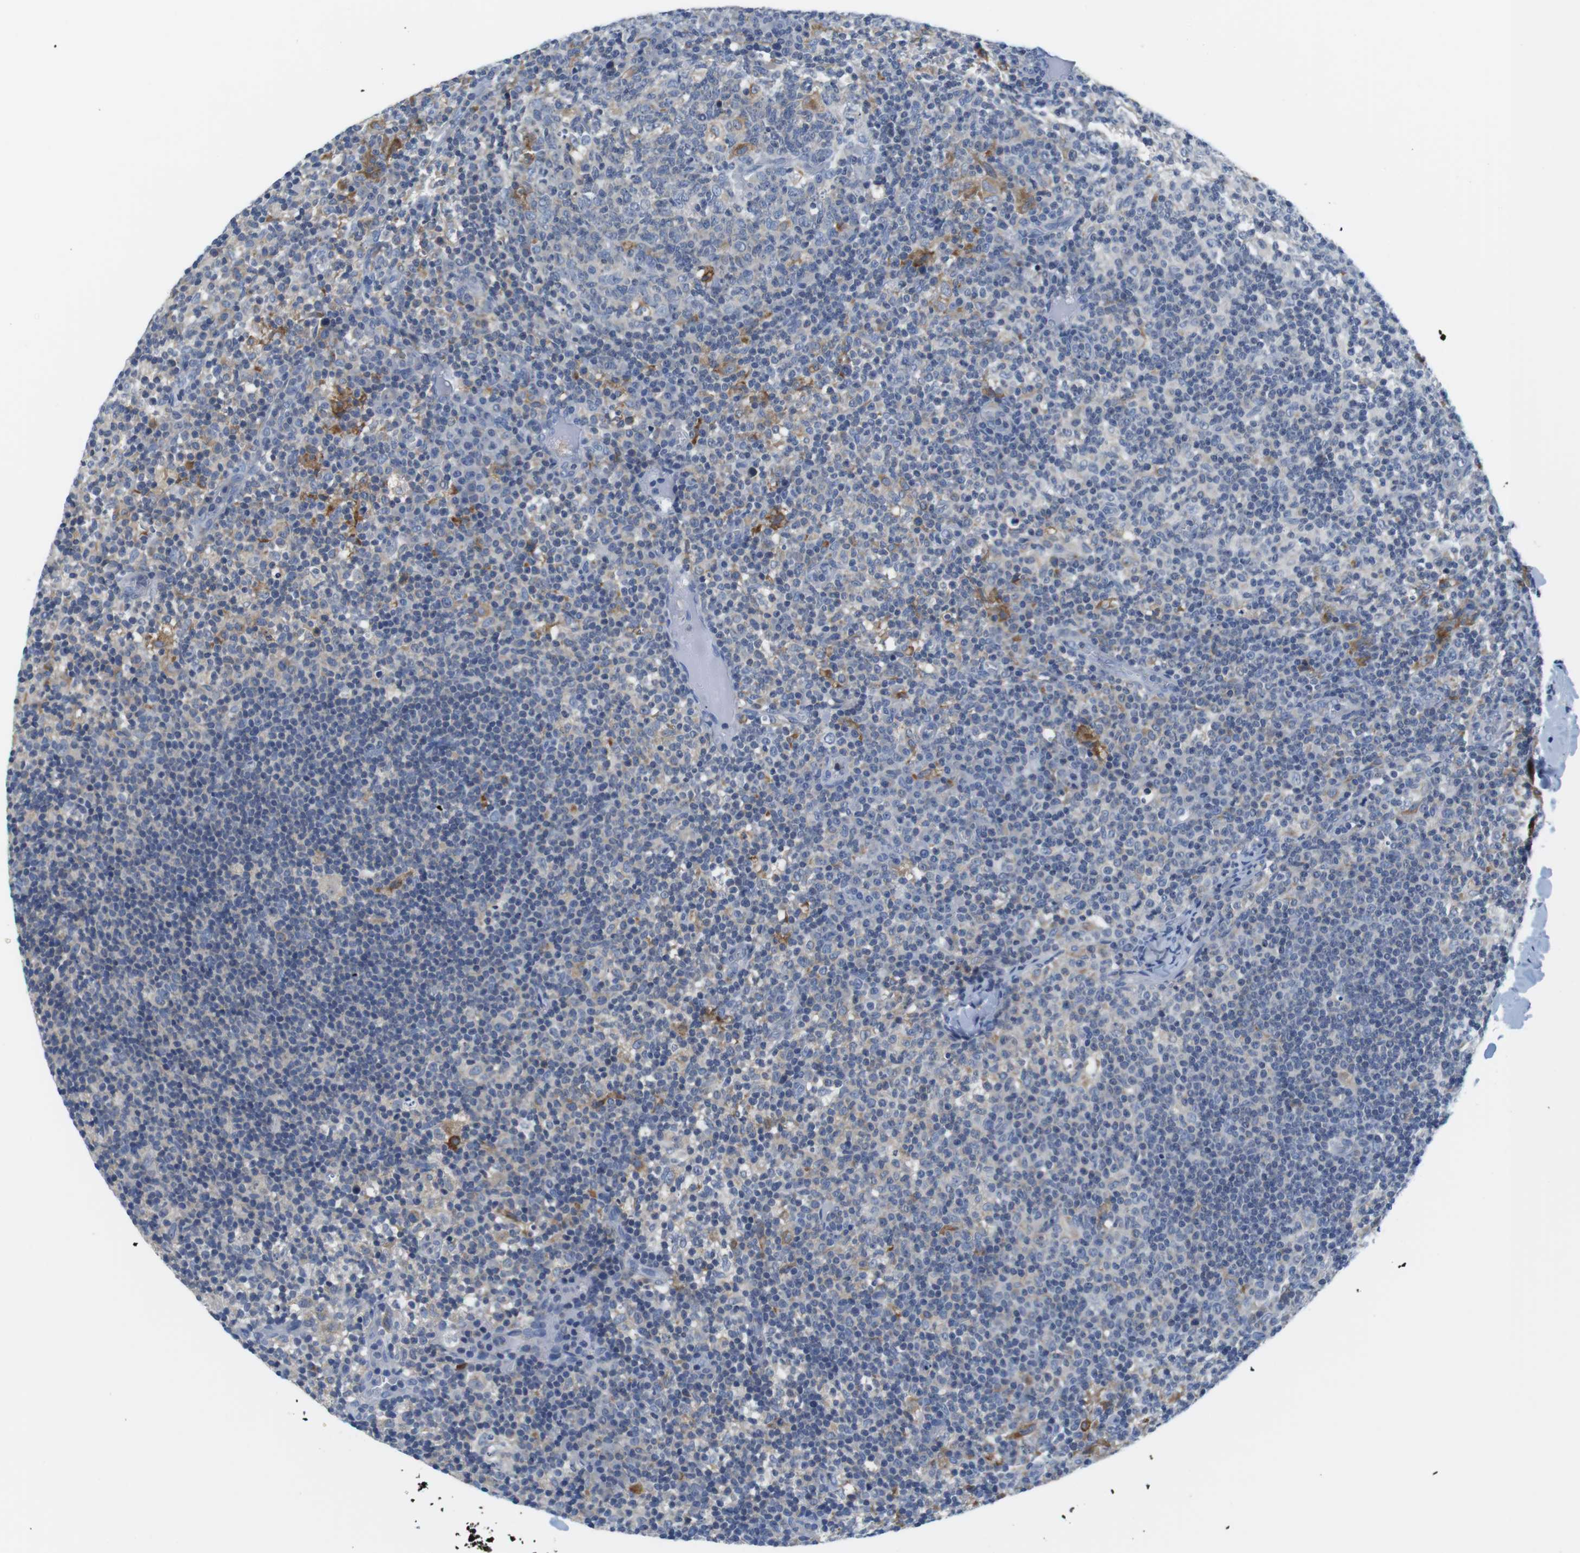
{"staining": {"intensity": "negative", "quantity": "none", "location": "none"}, "tissue": "lymph node", "cell_type": "Germinal center cells", "image_type": "normal", "snomed": [{"axis": "morphology", "description": "Normal tissue, NOS"}, {"axis": "morphology", "description": "Inflammation, NOS"}, {"axis": "topography", "description": "Lymph node"}], "caption": "Germinal center cells are negative for protein expression in benign human lymph node. (DAB immunohistochemistry (IHC) with hematoxylin counter stain).", "gene": "CNGA2", "patient": {"sex": "male", "age": 55}}